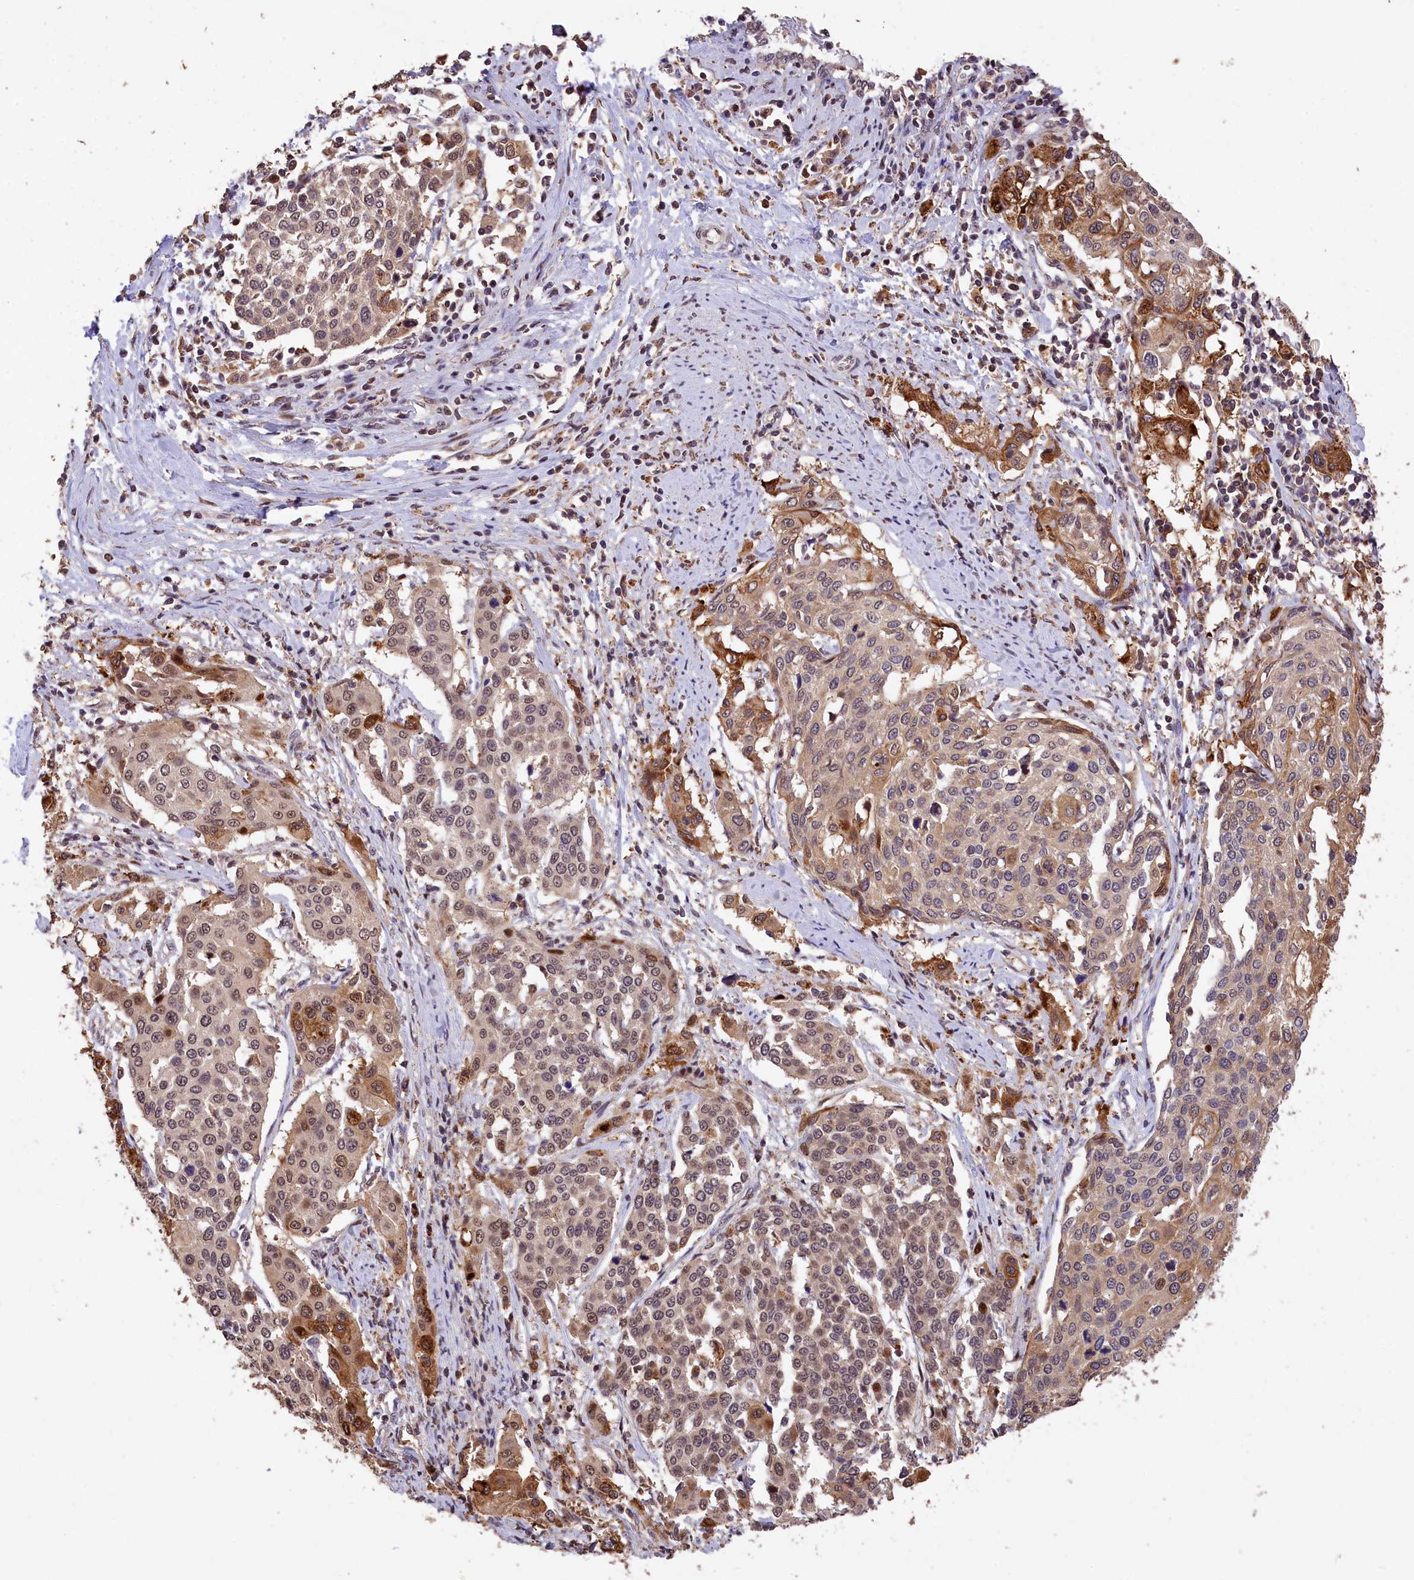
{"staining": {"intensity": "strong", "quantity": "25%-75%", "location": "cytoplasmic/membranous,nuclear"}, "tissue": "cervical cancer", "cell_type": "Tumor cells", "image_type": "cancer", "snomed": [{"axis": "morphology", "description": "Squamous cell carcinoma, NOS"}, {"axis": "topography", "description": "Cervix"}], "caption": "About 25%-75% of tumor cells in human cervical cancer demonstrate strong cytoplasmic/membranous and nuclear protein expression as visualized by brown immunohistochemical staining.", "gene": "PHAF1", "patient": {"sex": "female", "age": 44}}